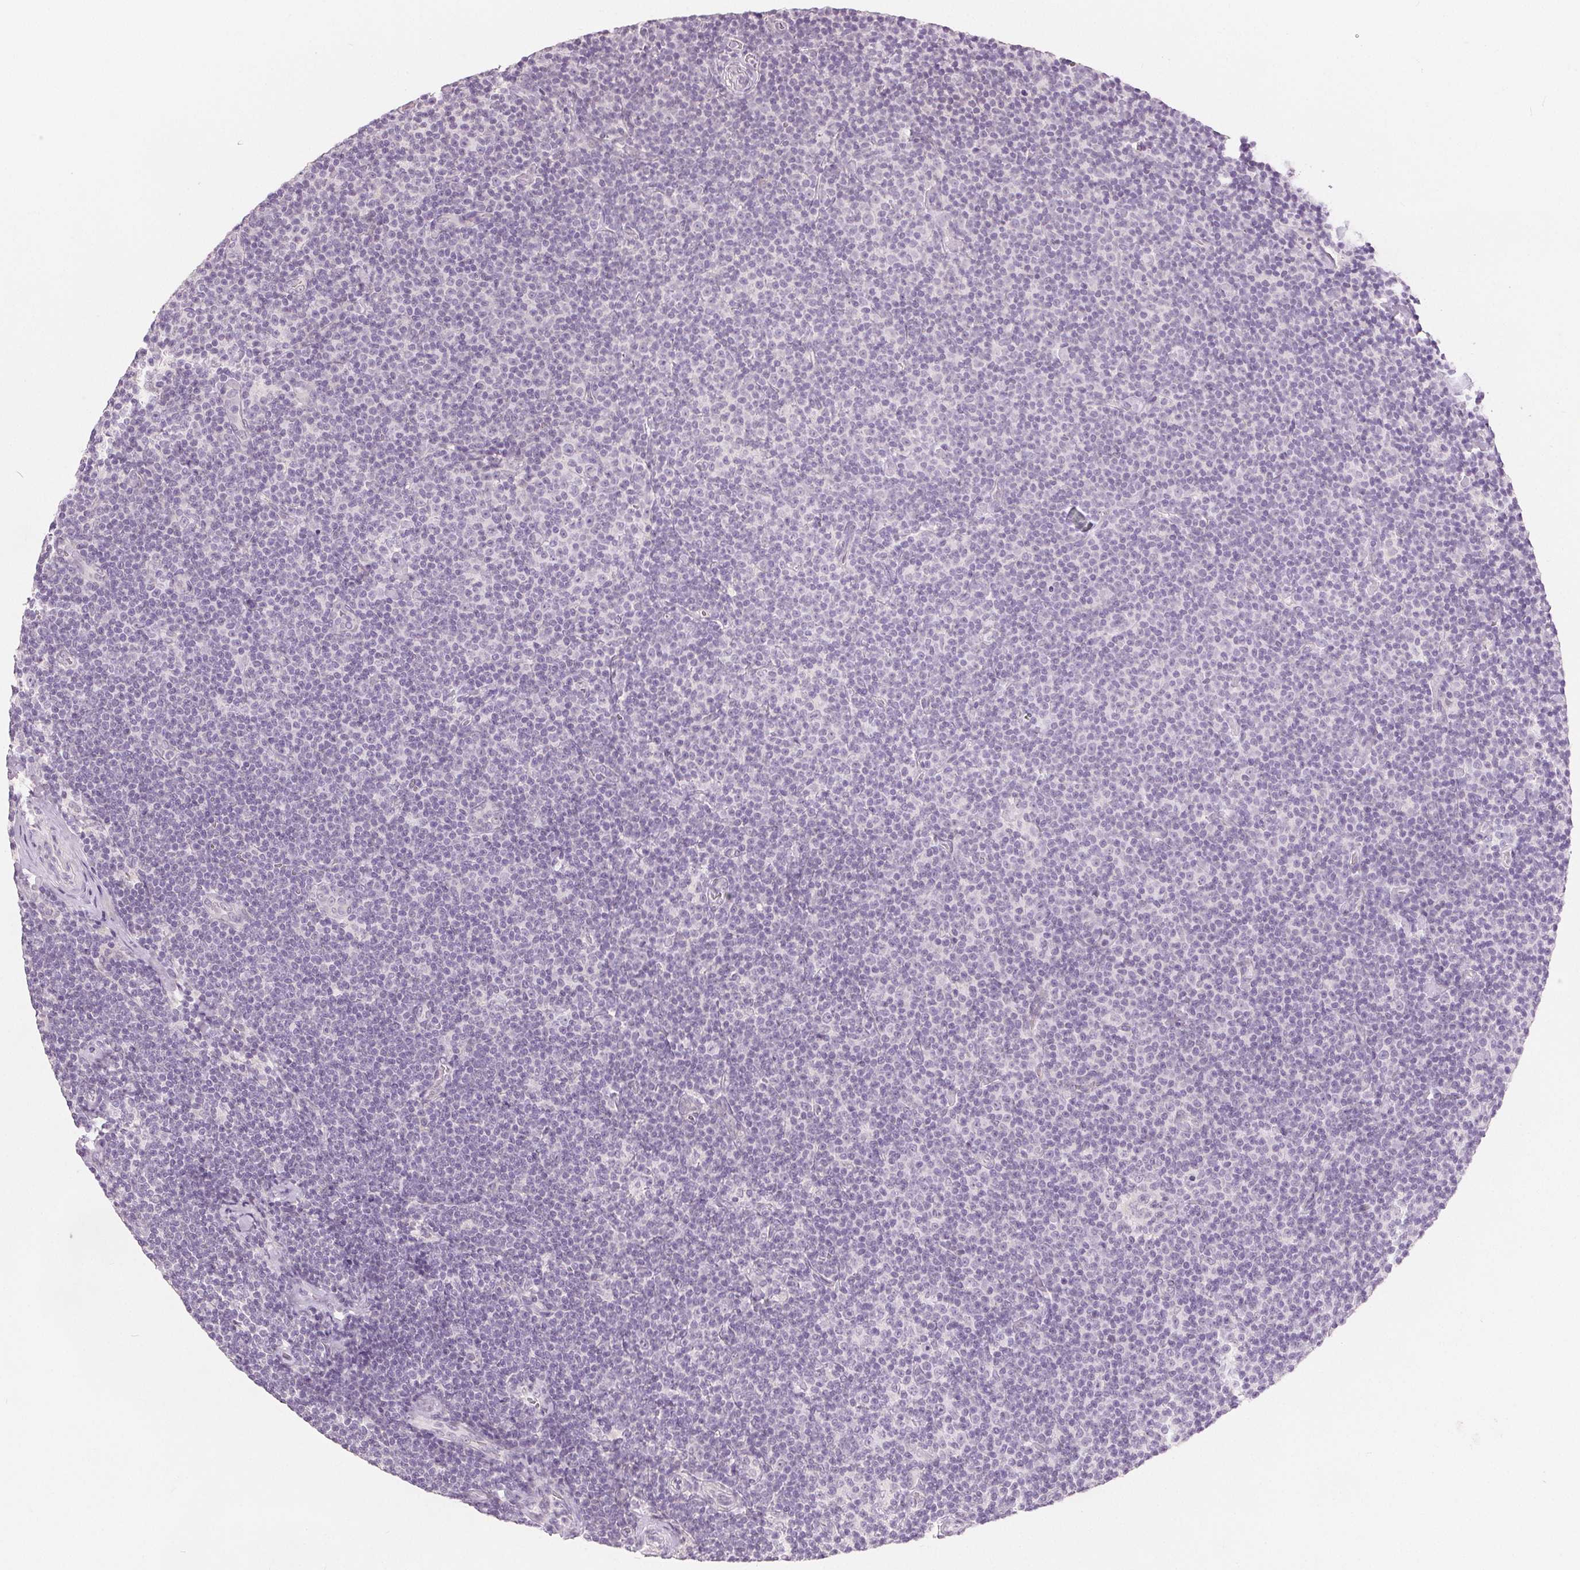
{"staining": {"intensity": "negative", "quantity": "none", "location": "none"}, "tissue": "lymphoma", "cell_type": "Tumor cells", "image_type": "cancer", "snomed": [{"axis": "morphology", "description": "Malignant lymphoma, non-Hodgkin's type, Low grade"}, {"axis": "topography", "description": "Lymph node"}], "caption": "This is an immunohistochemistry histopathology image of malignant lymphoma, non-Hodgkin's type (low-grade). There is no expression in tumor cells.", "gene": "CA12", "patient": {"sex": "male", "age": 81}}